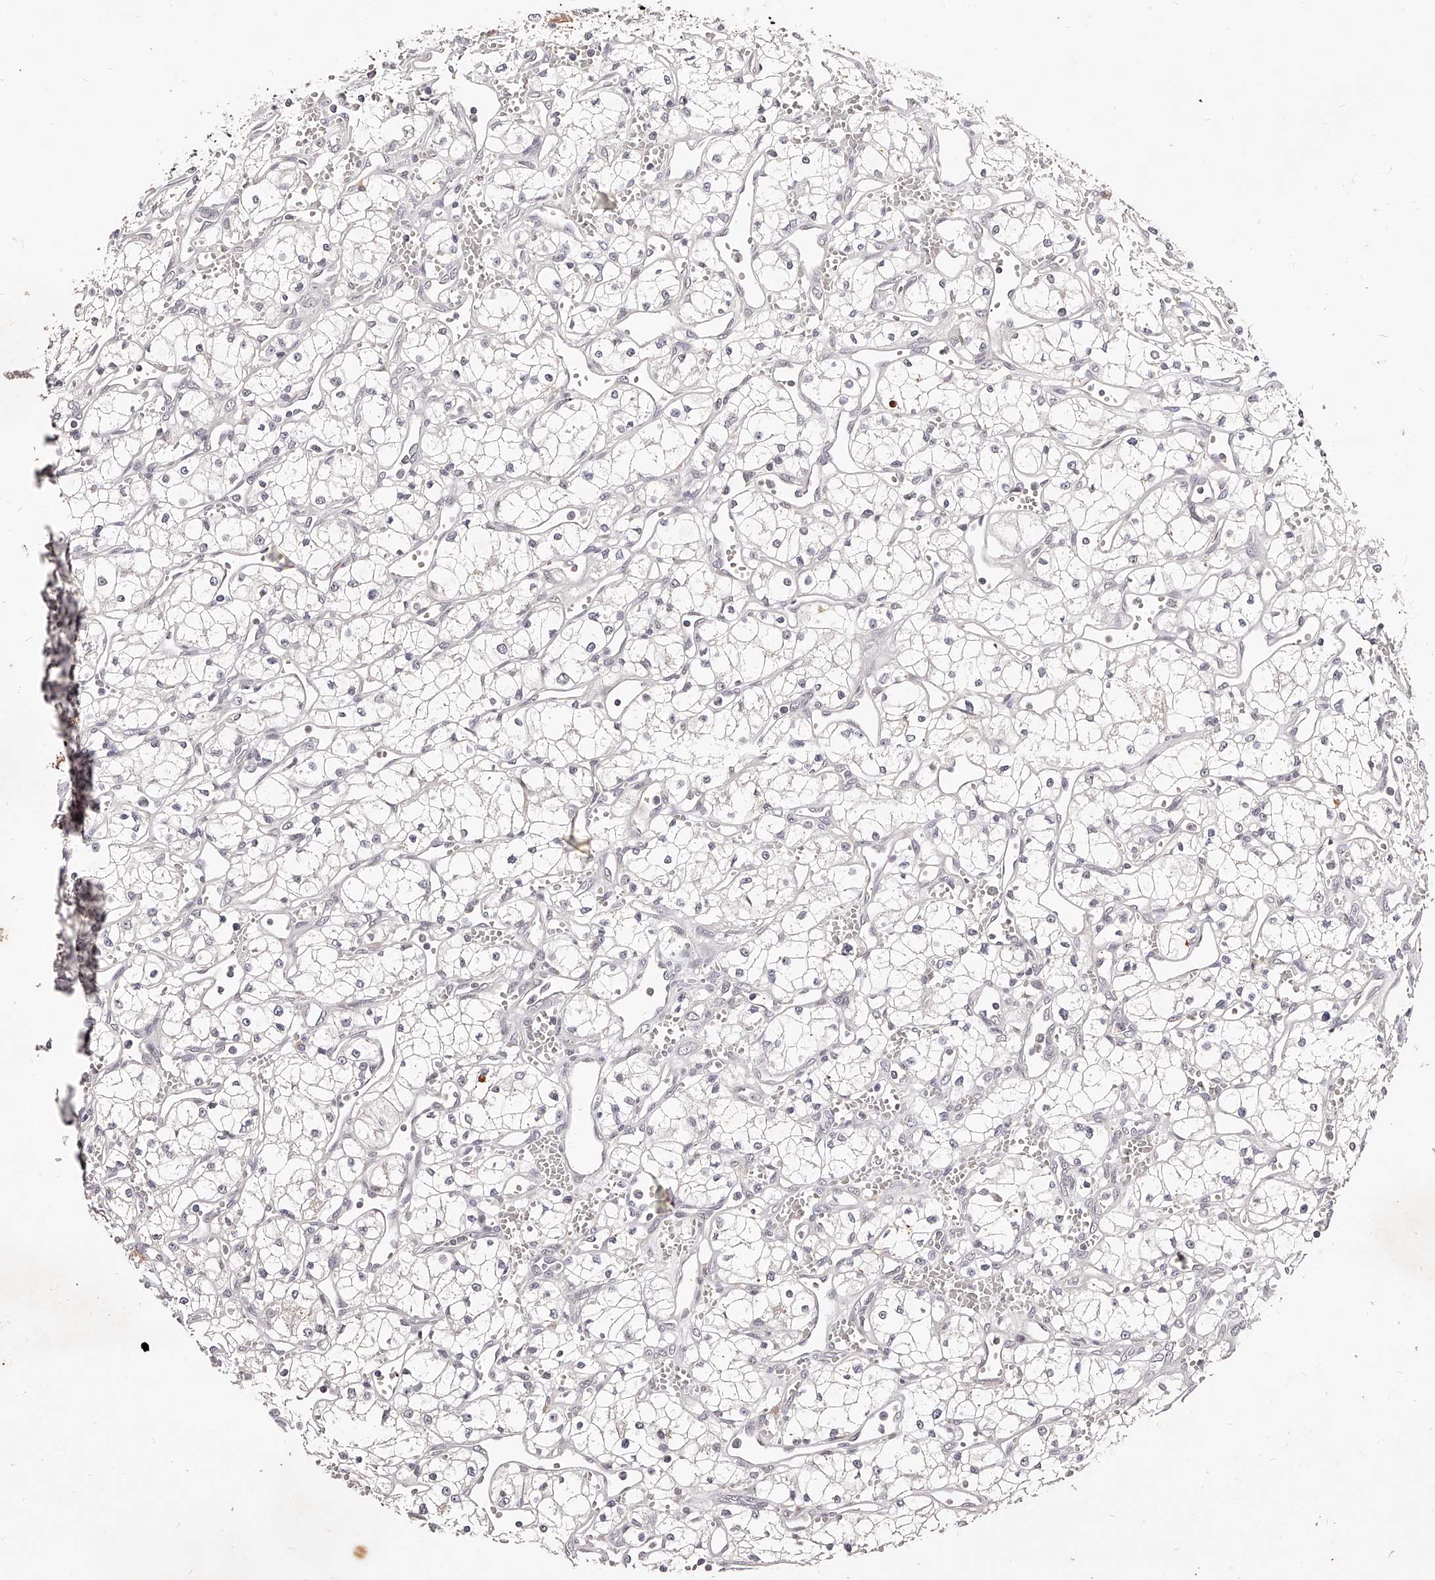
{"staining": {"intensity": "negative", "quantity": "none", "location": "none"}, "tissue": "renal cancer", "cell_type": "Tumor cells", "image_type": "cancer", "snomed": [{"axis": "morphology", "description": "Adenocarcinoma, NOS"}, {"axis": "topography", "description": "Kidney"}], "caption": "High power microscopy histopathology image of an immunohistochemistry photomicrograph of renal cancer, revealing no significant staining in tumor cells.", "gene": "PHACTR1", "patient": {"sex": "male", "age": 59}}